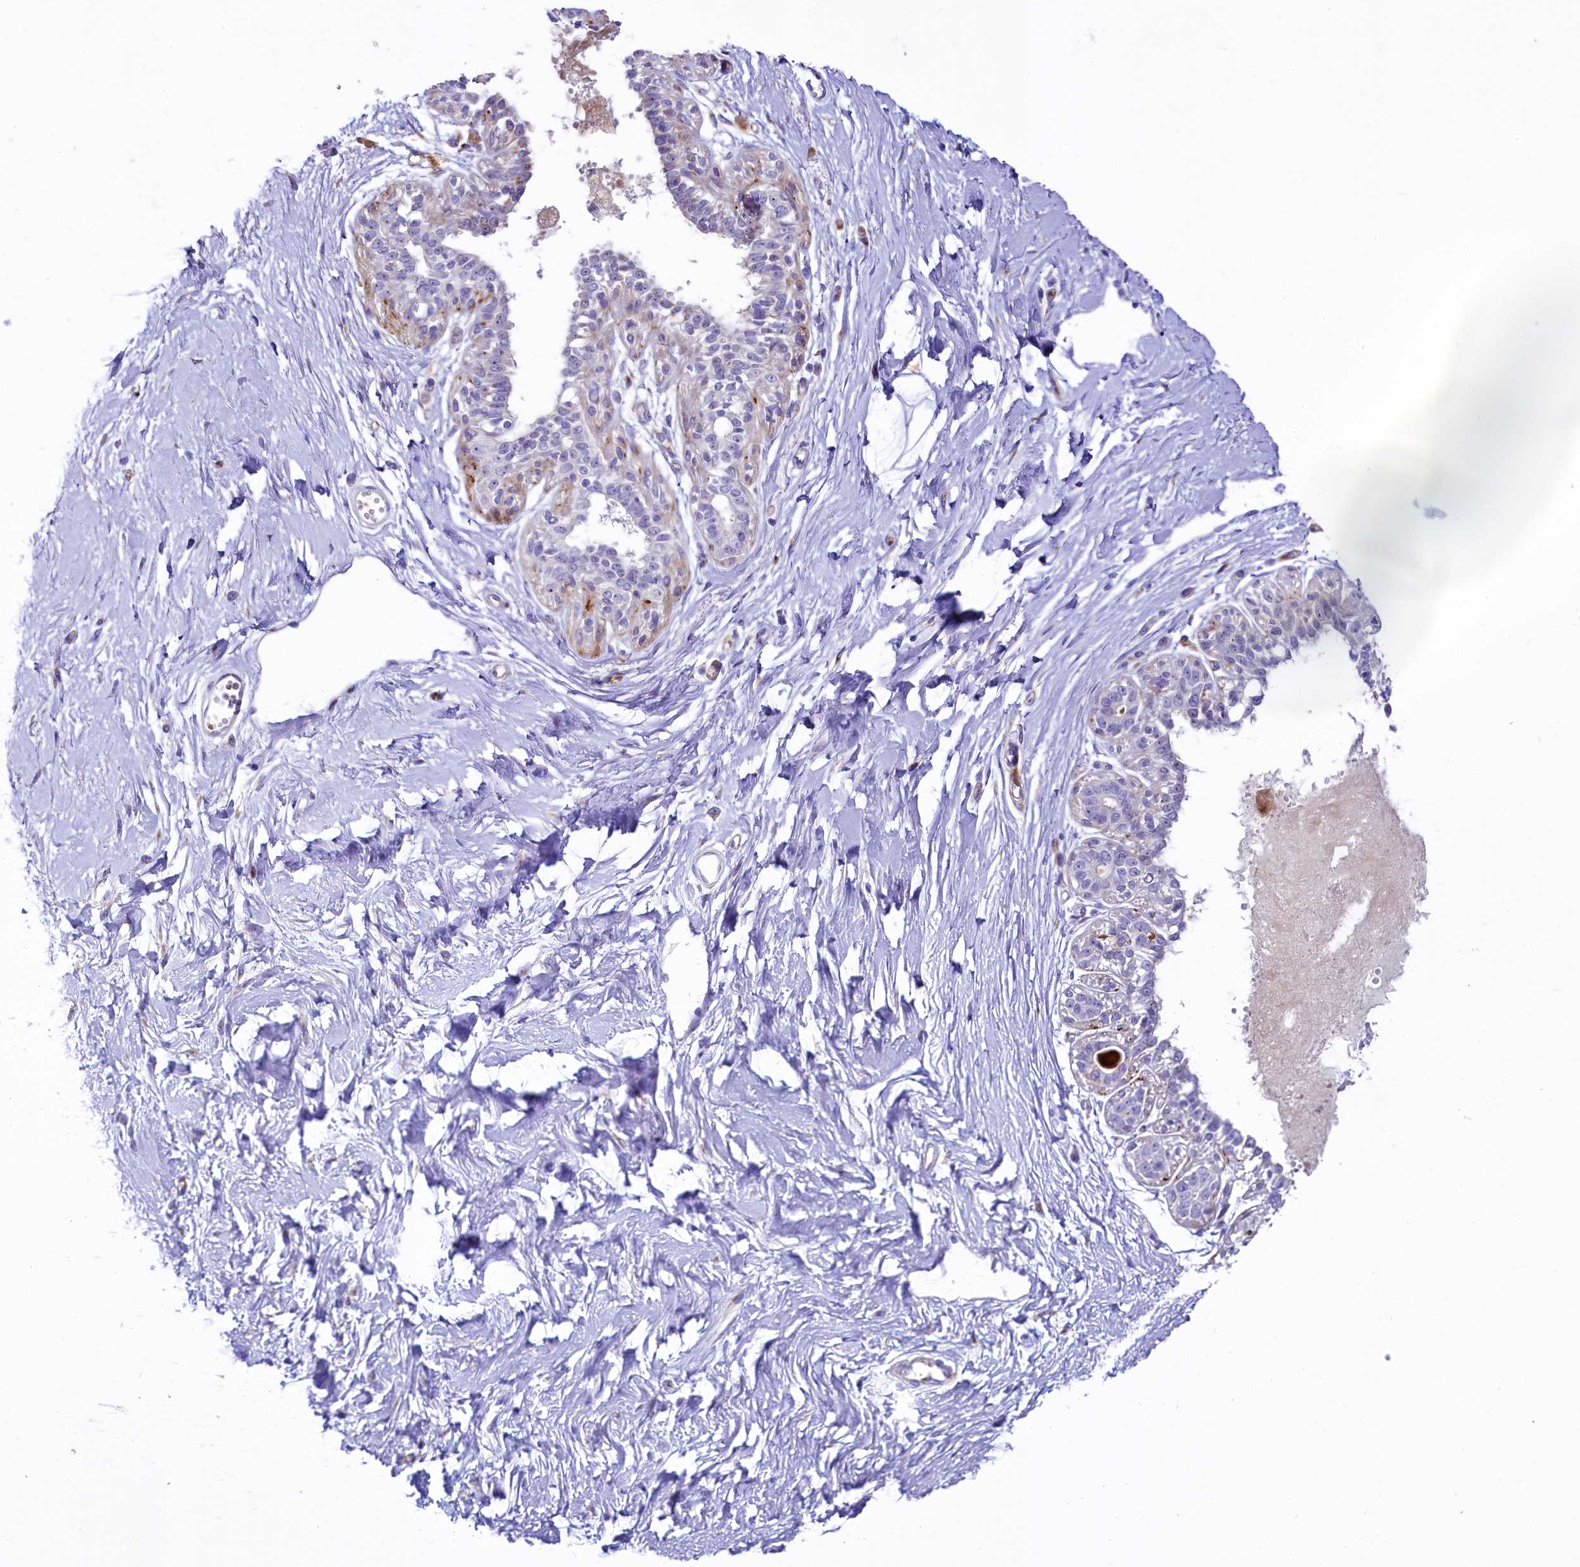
{"staining": {"intensity": "negative", "quantity": "none", "location": "none"}, "tissue": "breast", "cell_type": "Adipocytes", "image_type": "normal", "snomed": [{"axis": "morphology", "description": "Normal tissue, NOS"}, {"axis": "topography", "description": "Breast"}], "caption": "Adipocytes are negative for brown protein staining in normal breast. (DAB (3,3'-diaminobenzidine) immunohistochemistry, high magnification).", "gene": "SH3TC2", "patient": {"sex": "female", "age": 45}}